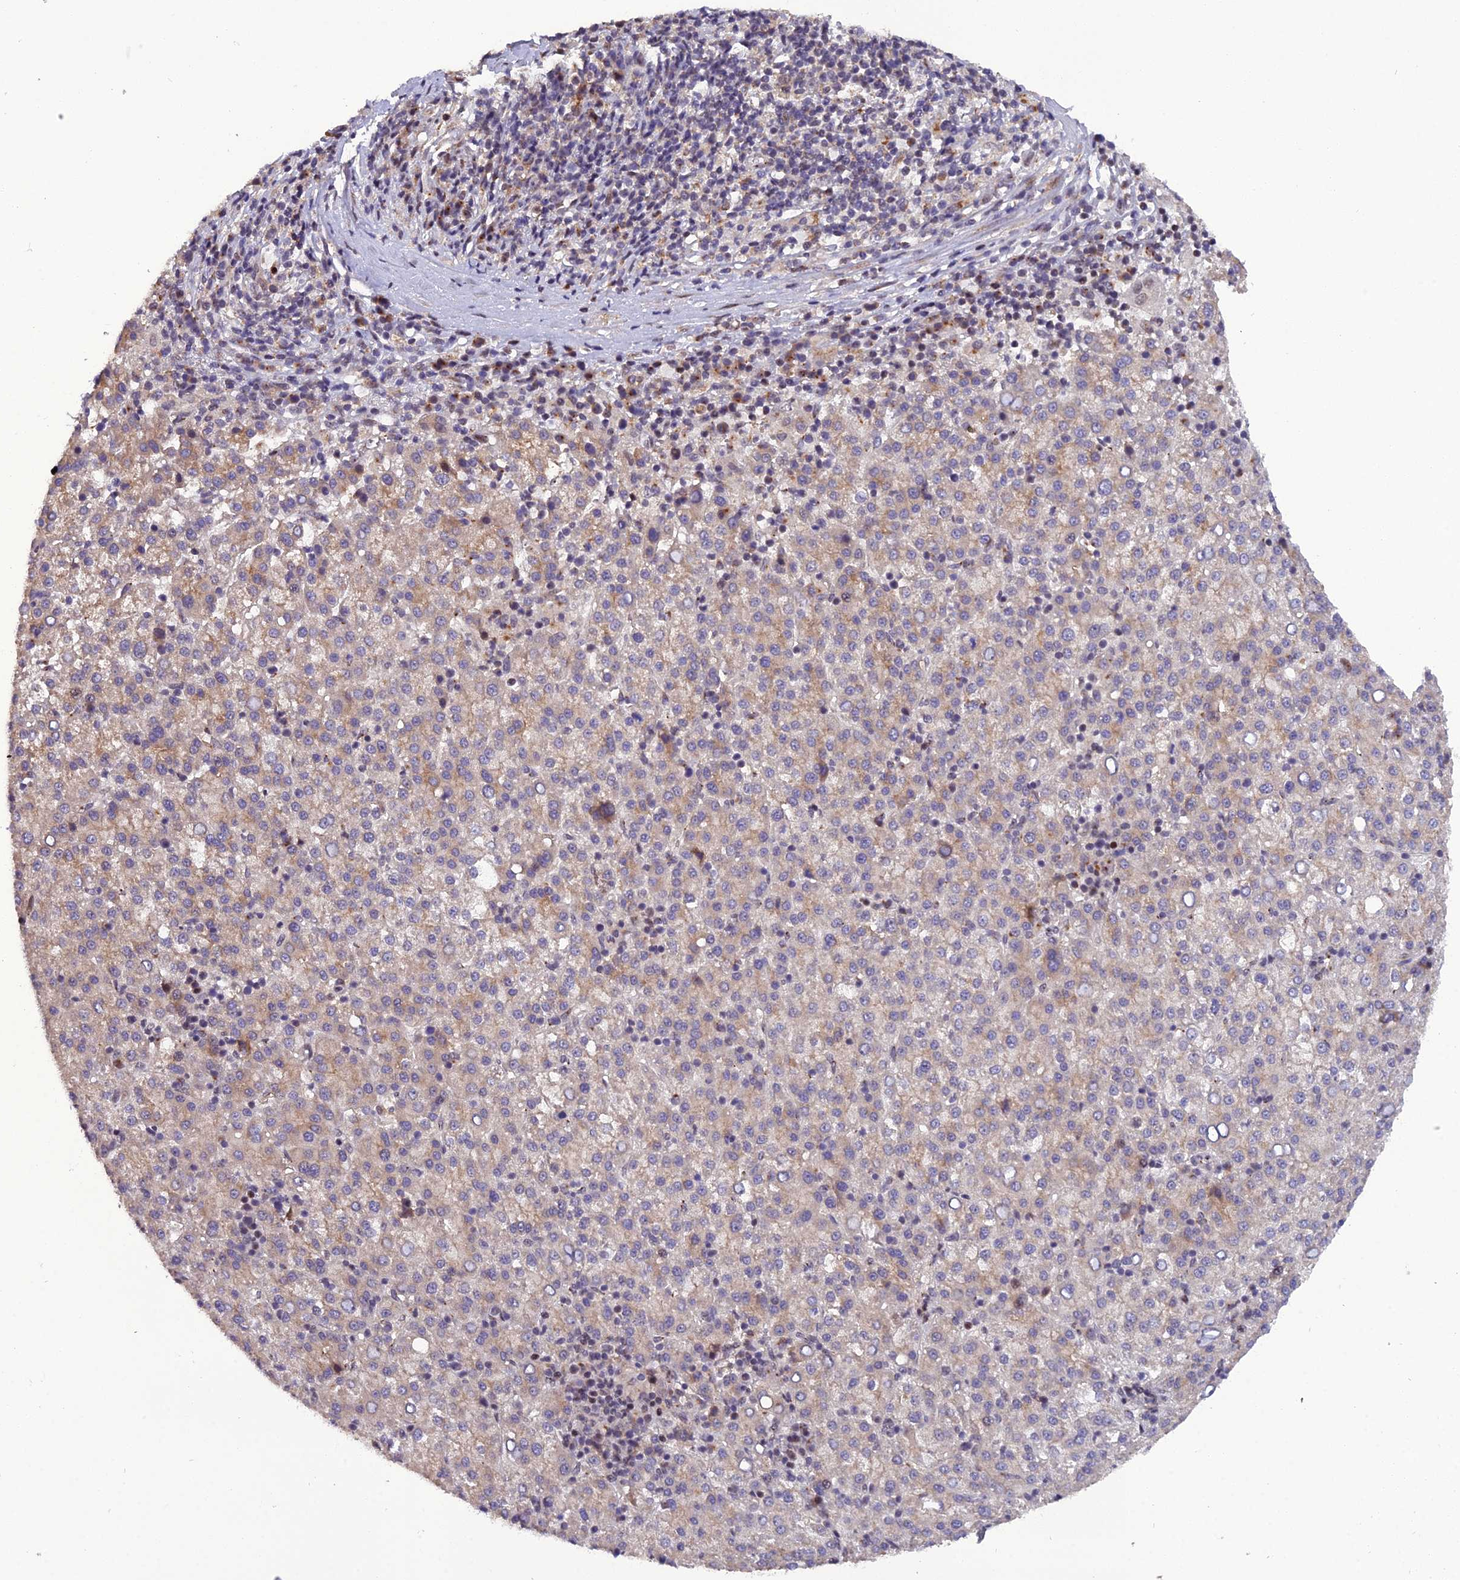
{"staining": {"intensity": "weak", "quantity": "<25%", "location": "cytoplasmic/membranous"}, "tissue": "liver cancer", "cell_type": "Tumor cells", "image_type": "cancer", "snomed": [{"axis": "morphology", "description": "Carcinoma, Hepatocellular, NOS"}, {"axis": "topography", "description": "Liver"}], "caption": "Tumor cells show no significant expression in liver cancer.", "gene": "ARL2", "patient": {"sex": "female", "age": 58}}